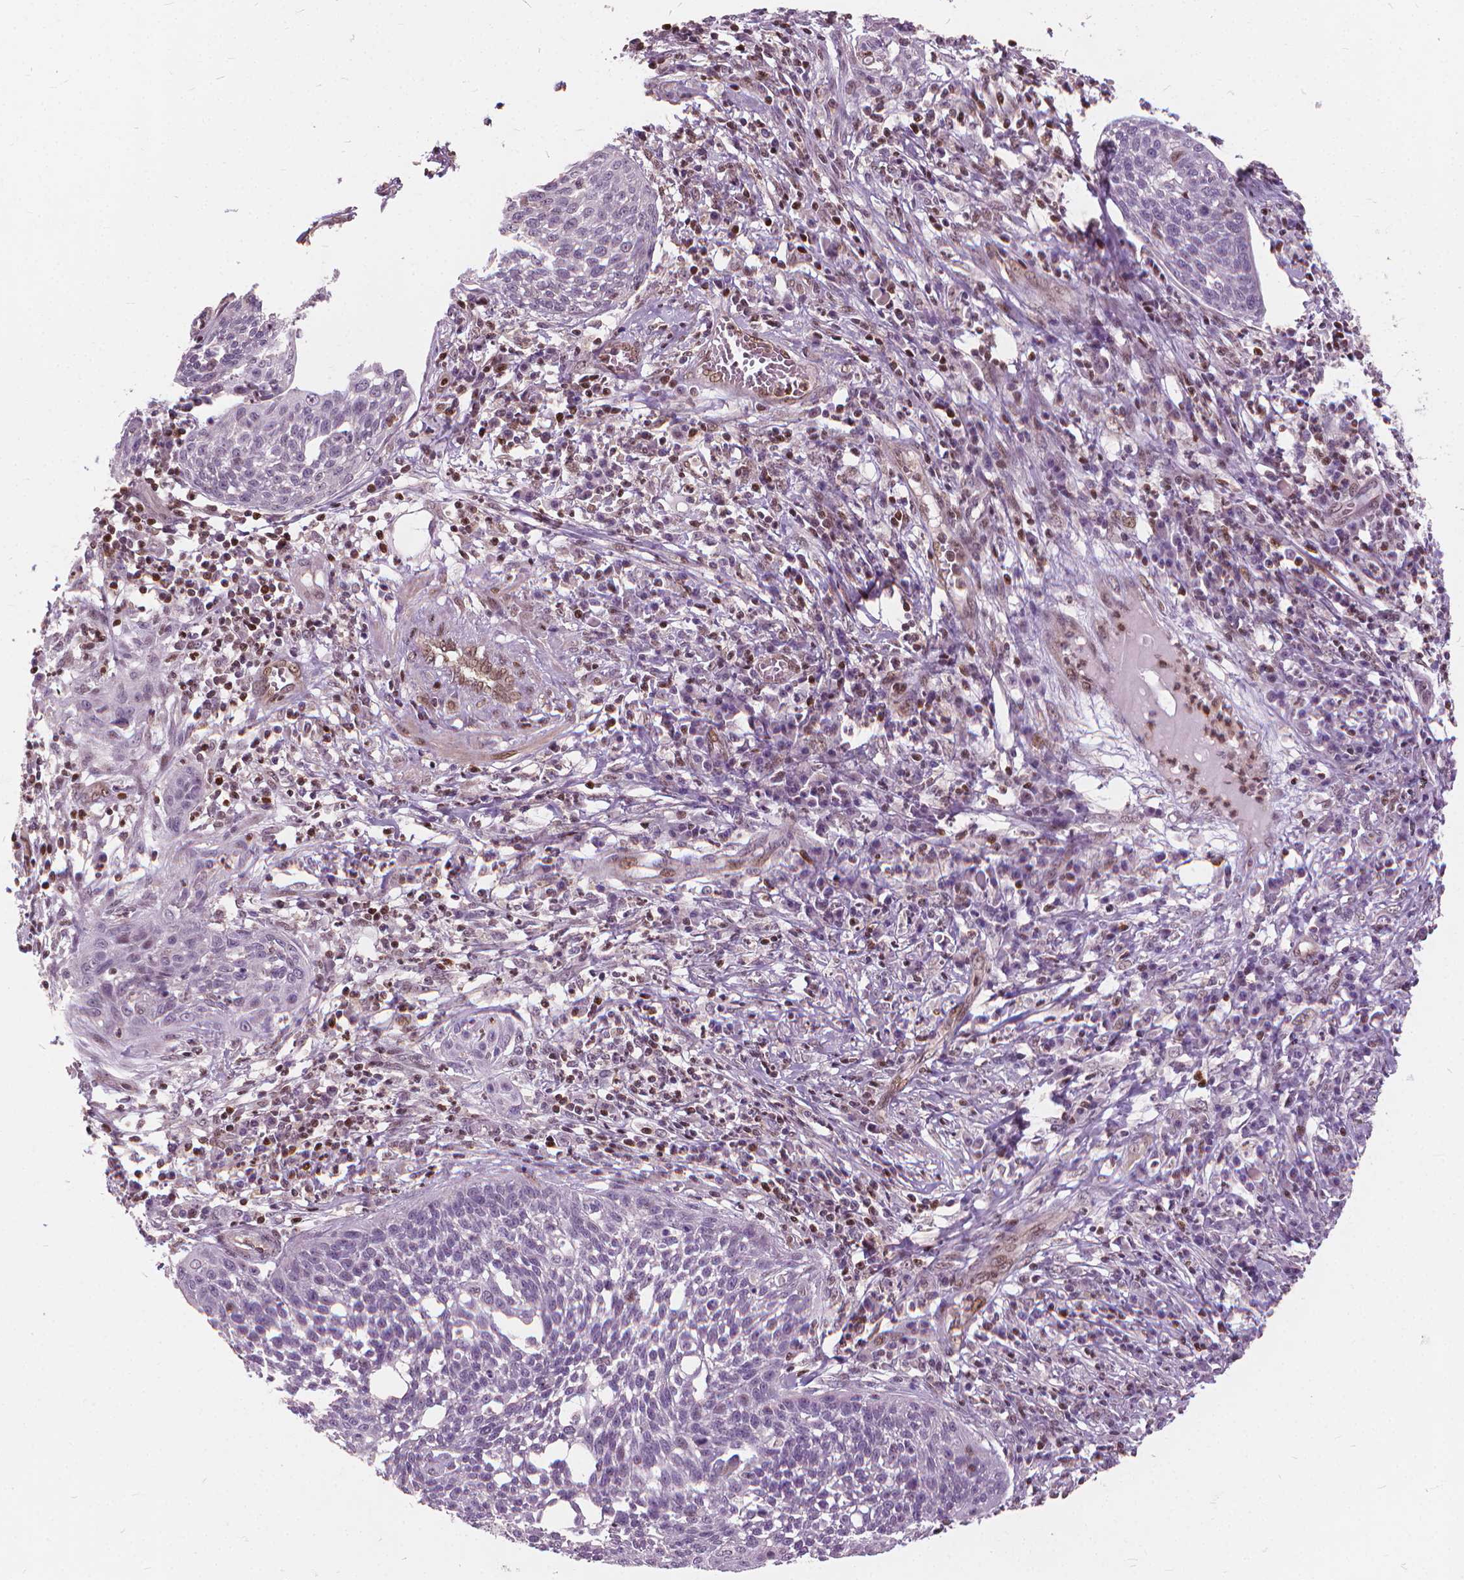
{"staining": {"intensity": "negative", "quantity": "none", "location": "none"}, "tissue": "cervical cancer", "cell_type": "Tumor cells", "image_type": "cancer", "snomed": [{"axis": "morphology", "description": "Squamous cell carcinoma, NOS"}, {"axis": "topography", "description": "Cervix"}], "caption": "Protein analysis of squamous cell carcinoma (cervical) reveals no significant positivity in tumor cells. (DAB IHC, high magnification).", "gene": "STAT5B", "patient": {"sex": "female", "age": 34}}